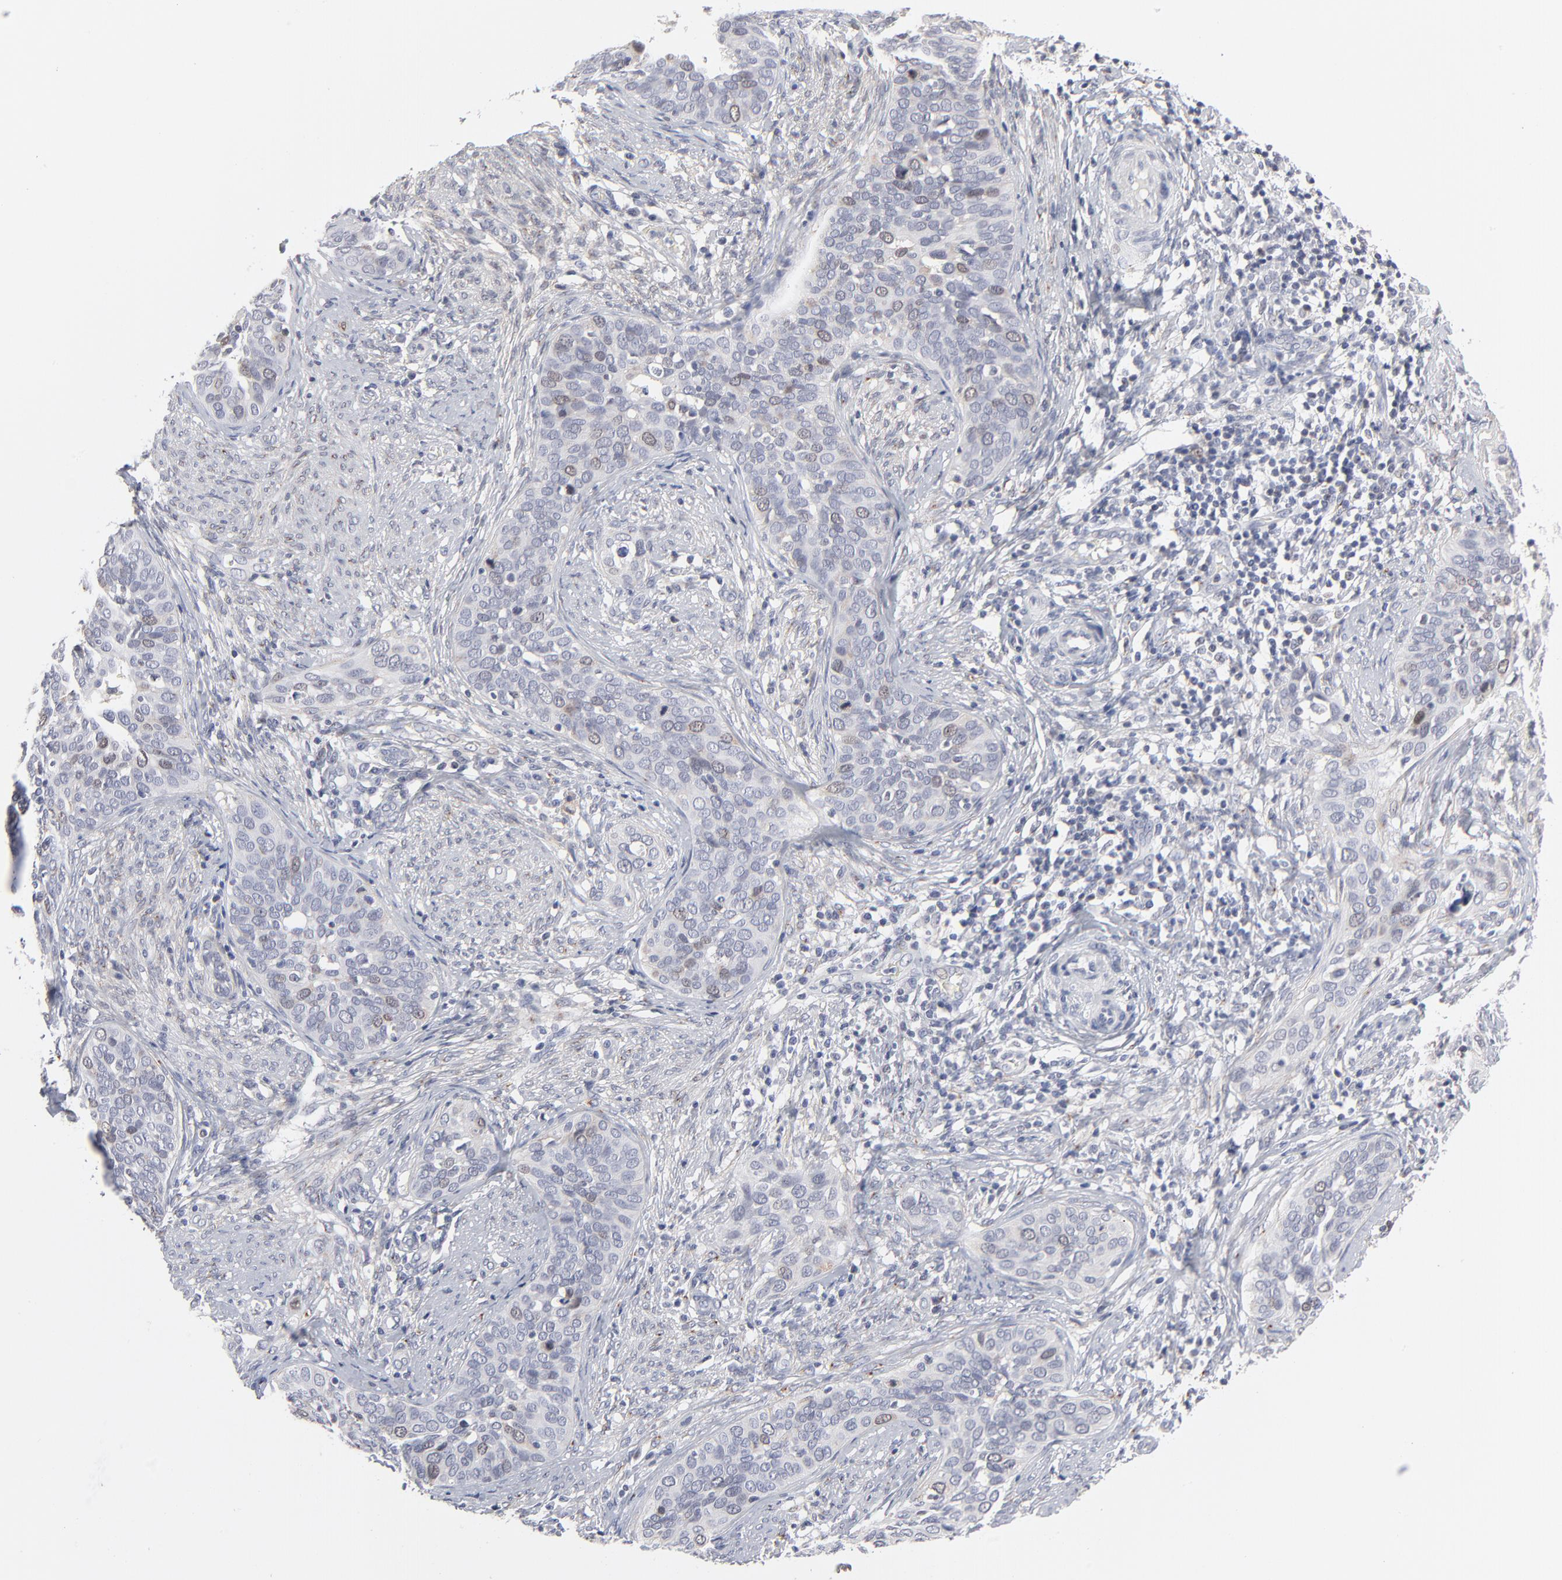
{"staining": {"intensity": "negative", "quantity": "none", "location": "none"}, "tissue": "cervical cancer", "cell_type": "Tumor cells", "image_type": "cancer", "snomed": [{"axis": "morphology", "description": "Squamous cell carcinoma, NOS"}, {"axis": "topography", "description": "Cervix"}], "caption": "Cervical cancer (squamous cell carcinoma) stained for a protein using immunohistochemistry (IHC) displays no positivity tumor cells.", "gene": "AURKA", "patient": {"sex": "female", "age": 31}}